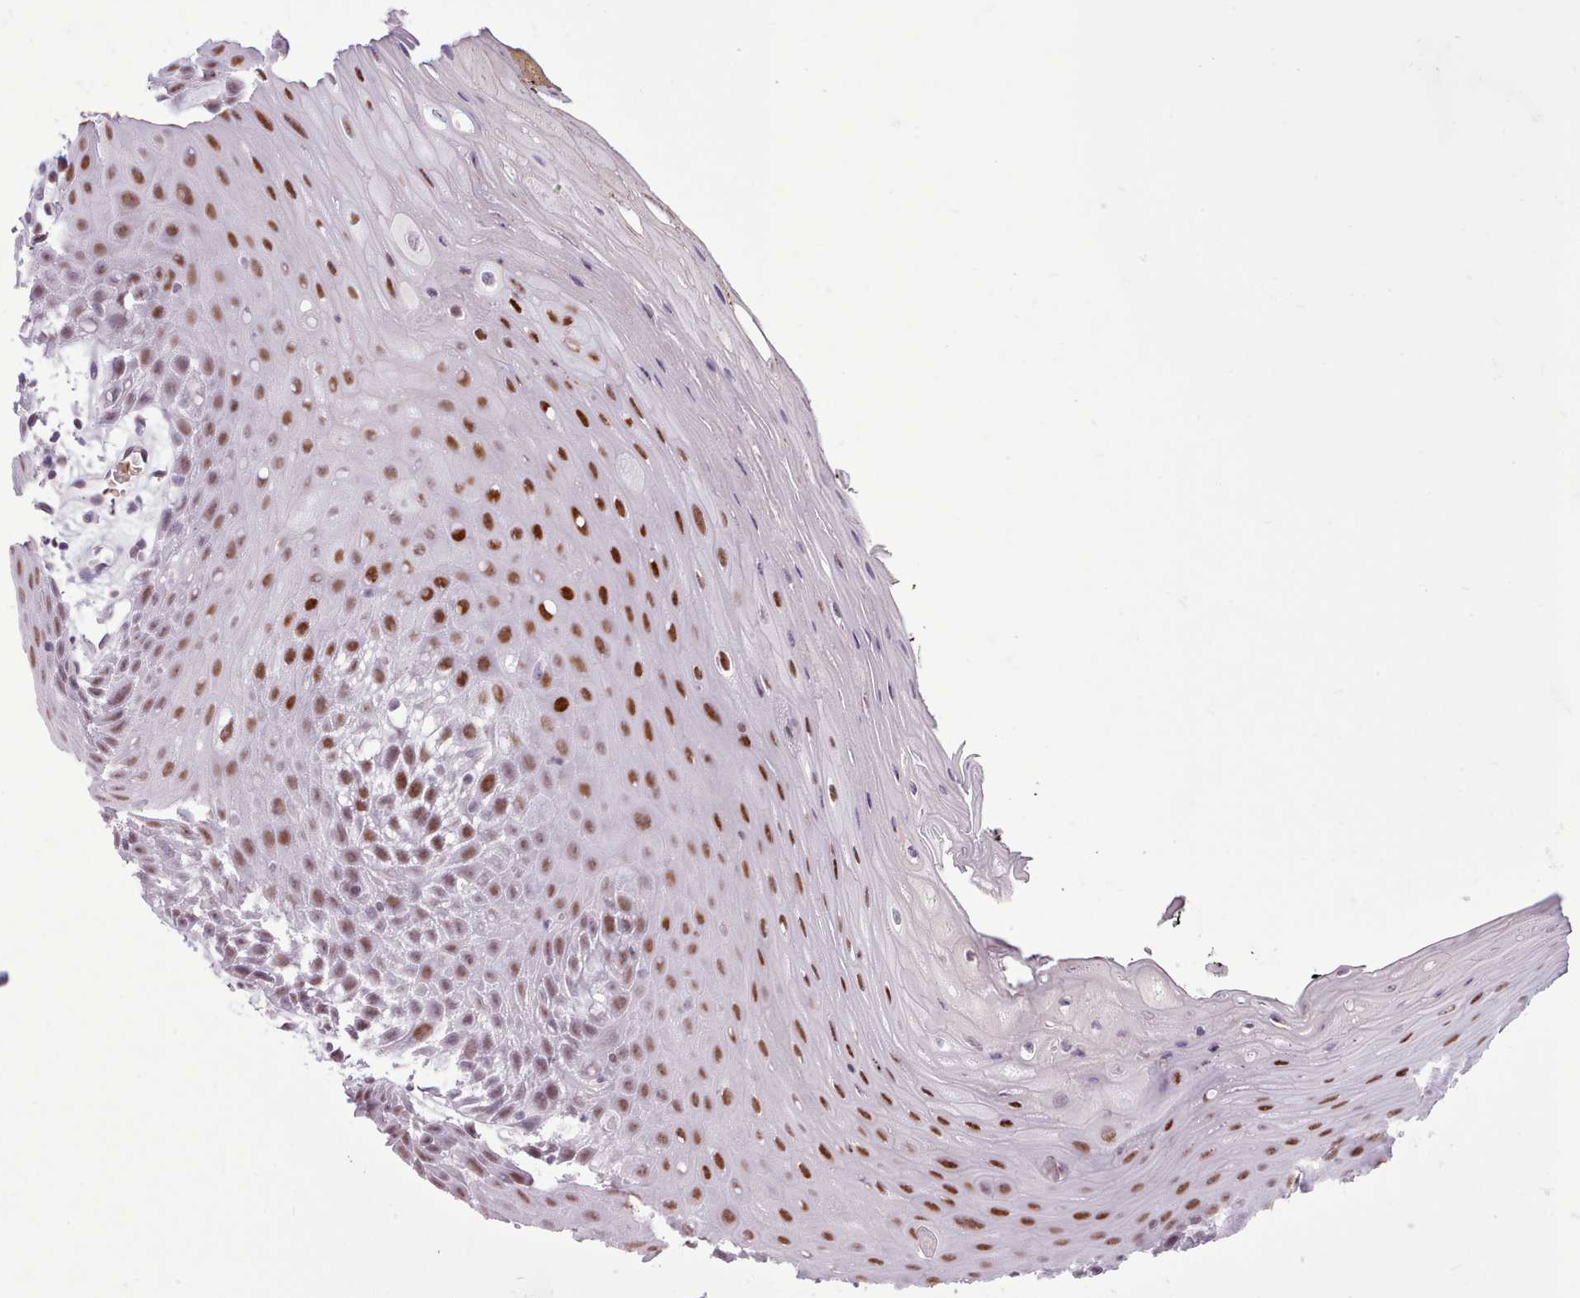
{"staining": {"intensity": "strong", "quantity": "<25%", "location": "nuclear"}, "tissue": "oral mucosa", "cell_type": "Squamous epithelial cells", "image_type": "normal", "snomed": [{"axis": "morphology", "description": "Normal tissue, NOS"}, {"axis": "topography", "description": "Oral tissue"}, {"axis": "topography", "description": "Tounge, NOS"}], "caption": "Immunohistochemistry micrograph of benign human oral mucosa stained for a protein (brown), which exhibits medium levels of strong nuclear positivity in about <25% of squamous epithelial cells.", "gene": "SRSF4", "patient": {"sex": "female", "age": 59}}